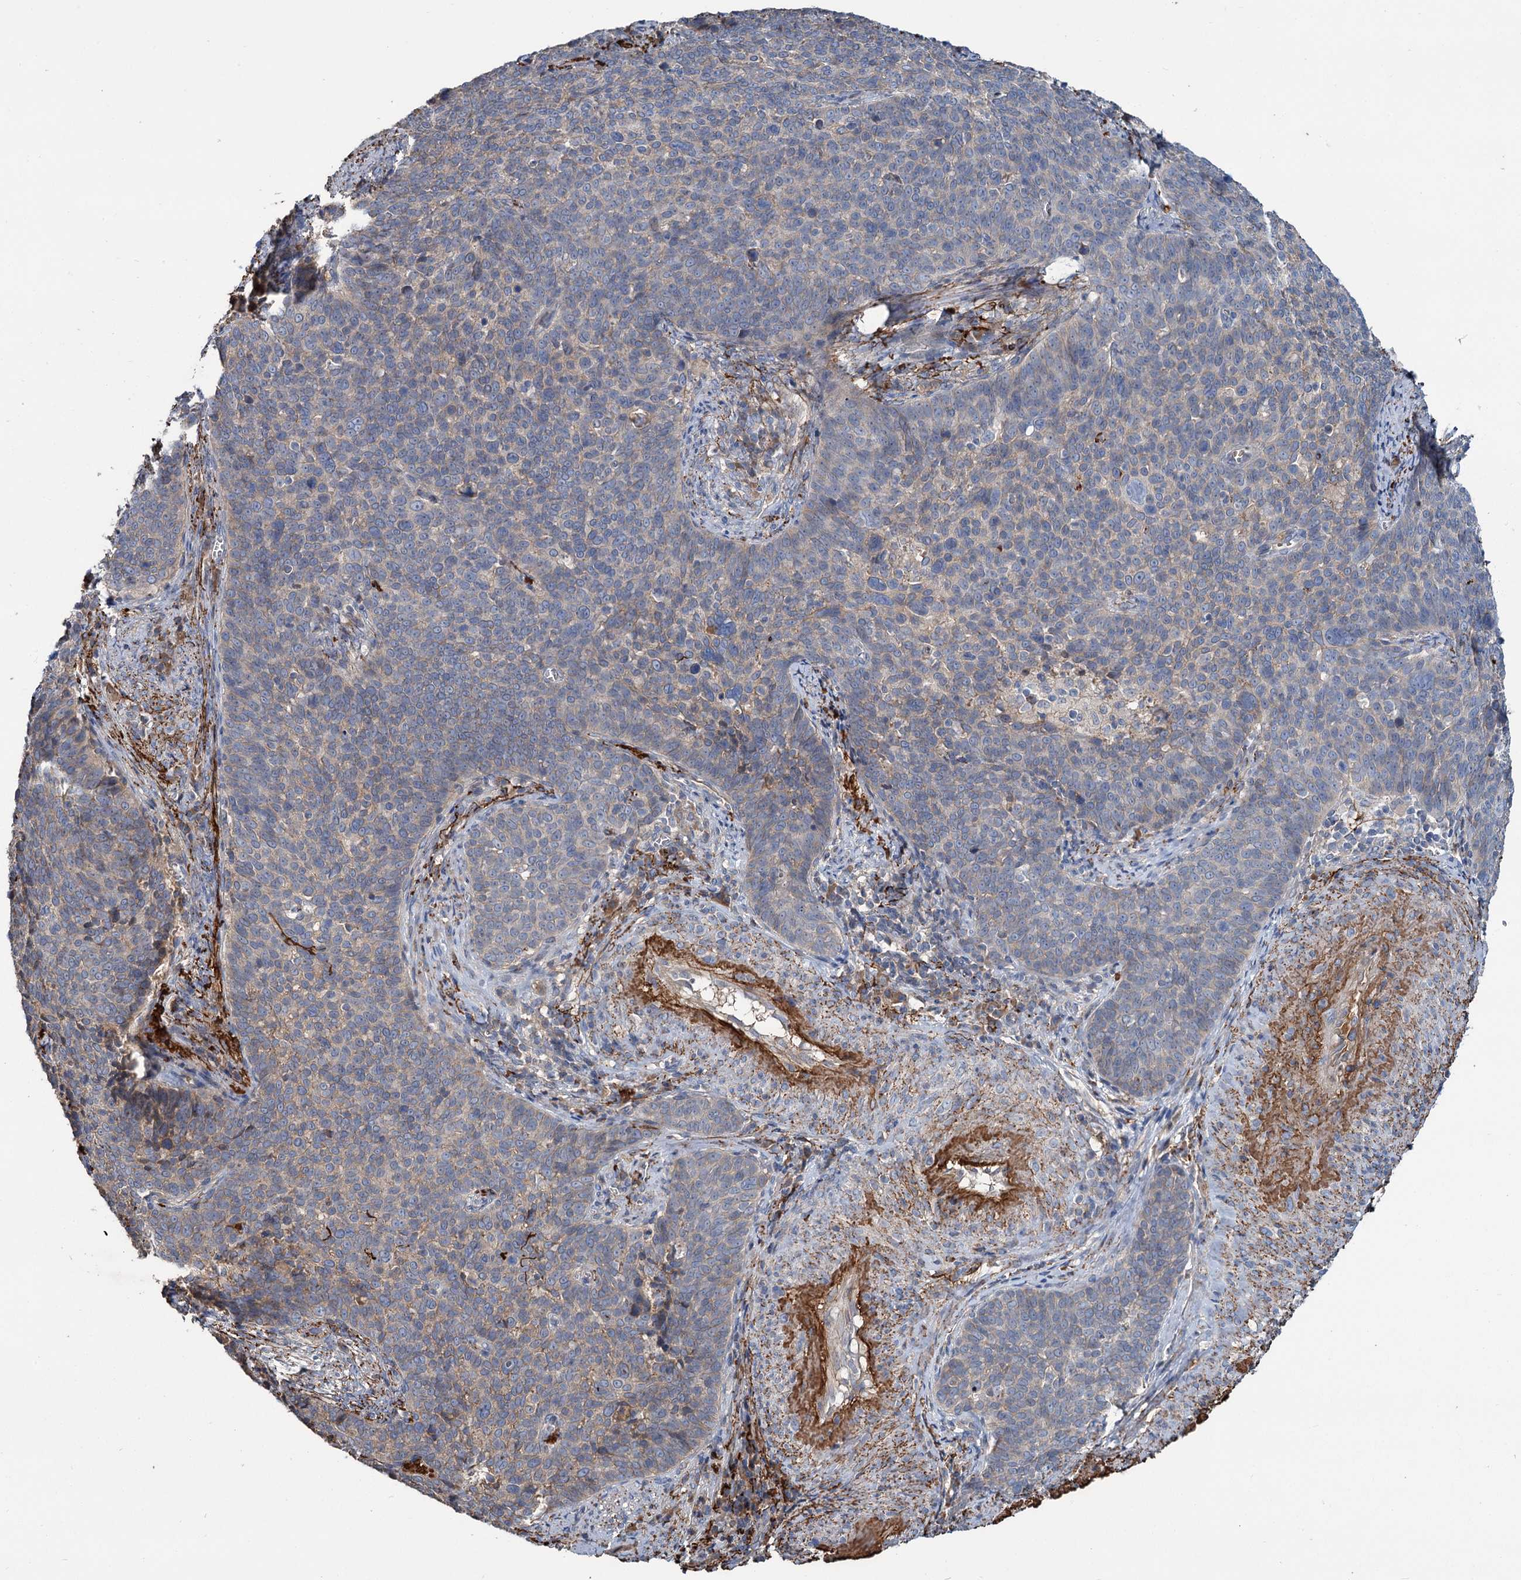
{"staining": {"intensity": "negative", "quantity": "none", "location": "none"}, "tissue": "cervical cancer", "cell_type": "Tumor cells", "image_type": "cancer", "snomed": [{"axis": "morphology", "description": "Squamous cell carcinoma, NOS"}, {"axis": "topography", "description": "Cervix"}], "caption": "IHC histopathology image of neoplastic tissue: cervical cancer (squamous cell carcinoma) stained with DAB demonstrates no significant protein expression in tumor cells.", "gene": "URAD", "patient": {"sex": "female", "age": 39}}